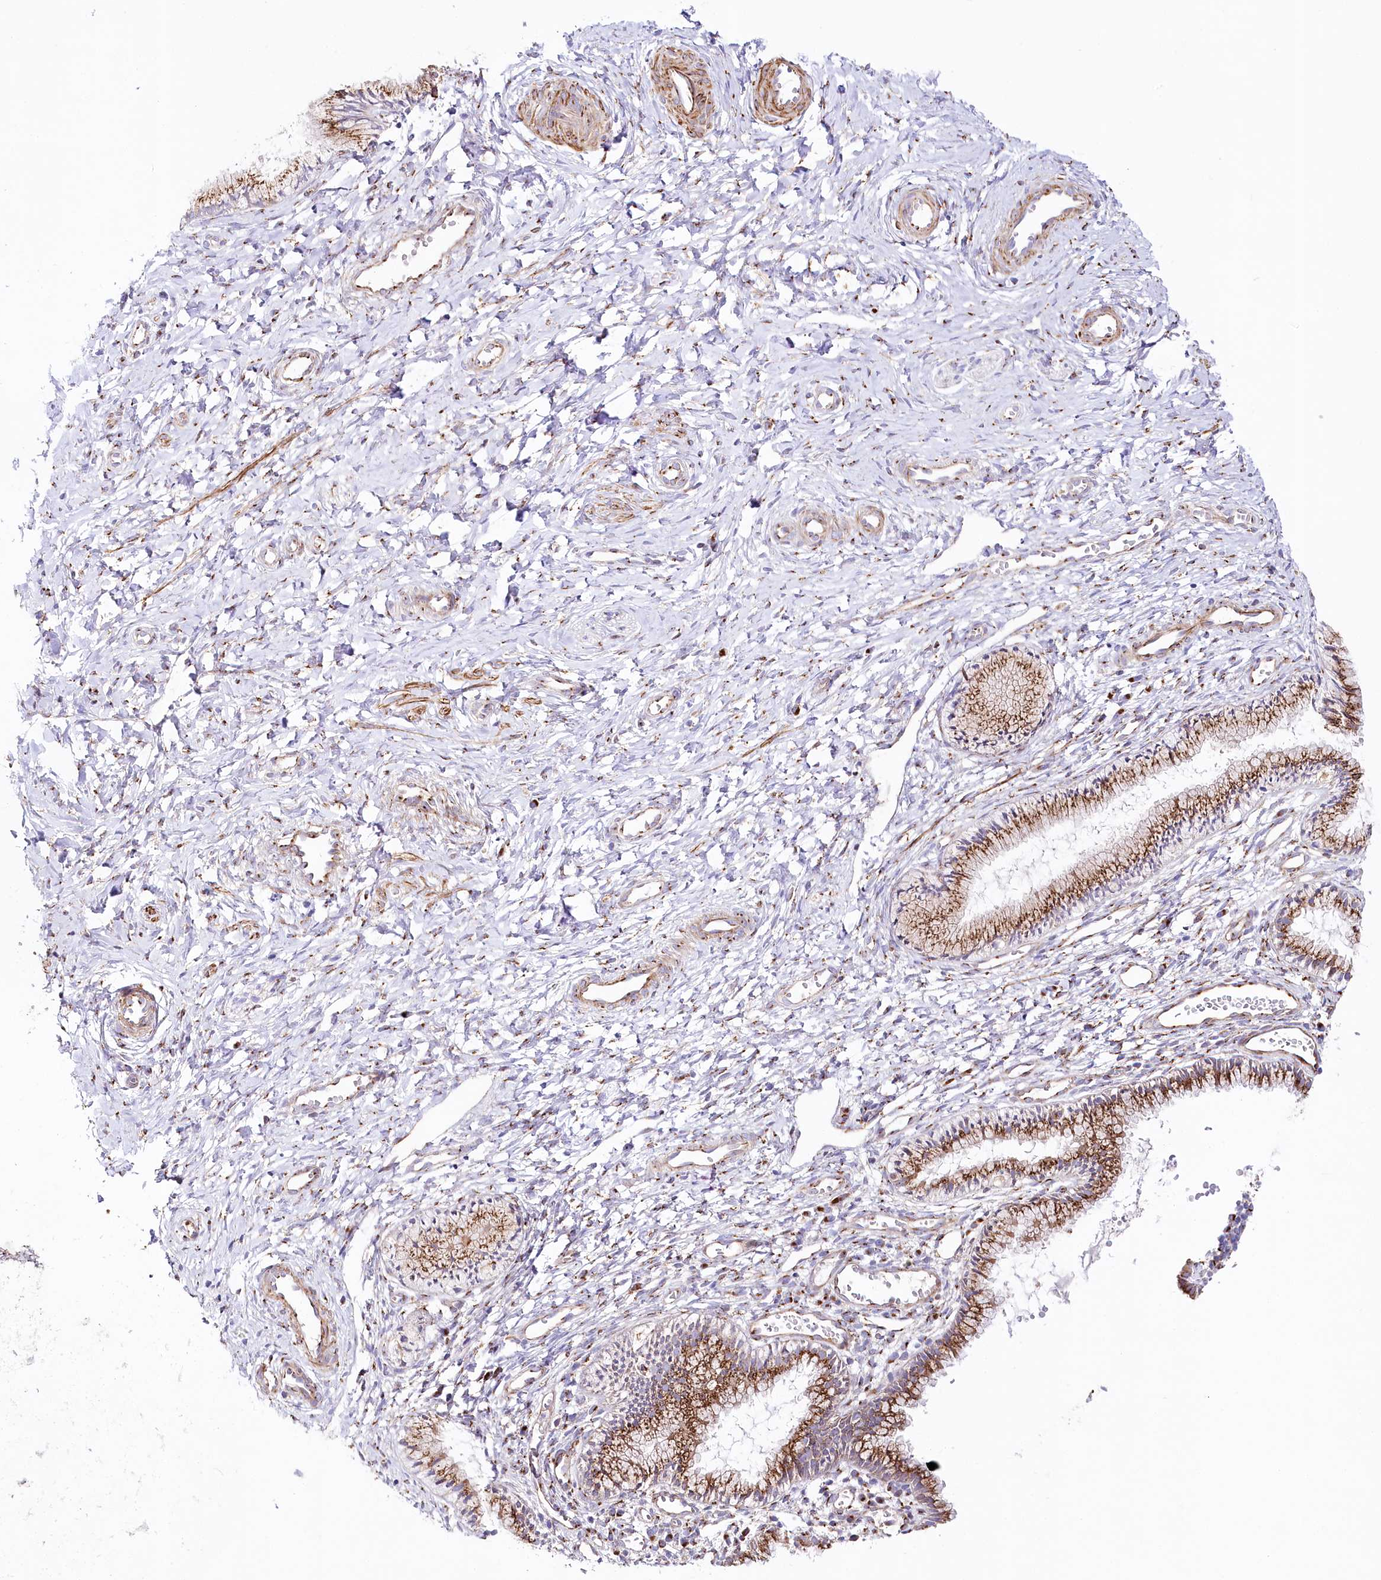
{"staining": {"intensity": "strong", "quantity": ">75%", "location": "cytoplasmic/membranous"}, "tissue": "cervix", "cell_type": "Glandular cells", "image_type": "normal", "snomed": [{"axis": "morphology", "description": "Normal tissue, NOS"}, {"axis": "topography", "description": "Cervix"}], "caption": "Immunohistochemical staining of unremarkable human cervix exhibits high levels of strong cytoplasmic/membranous expression in approximately >75% of glandular cells. The protein is shown in brown color, while the nuclei are stained blue.", "gene": "ABRAXAS2", "patient": {"sex": "female", "age": 27}}